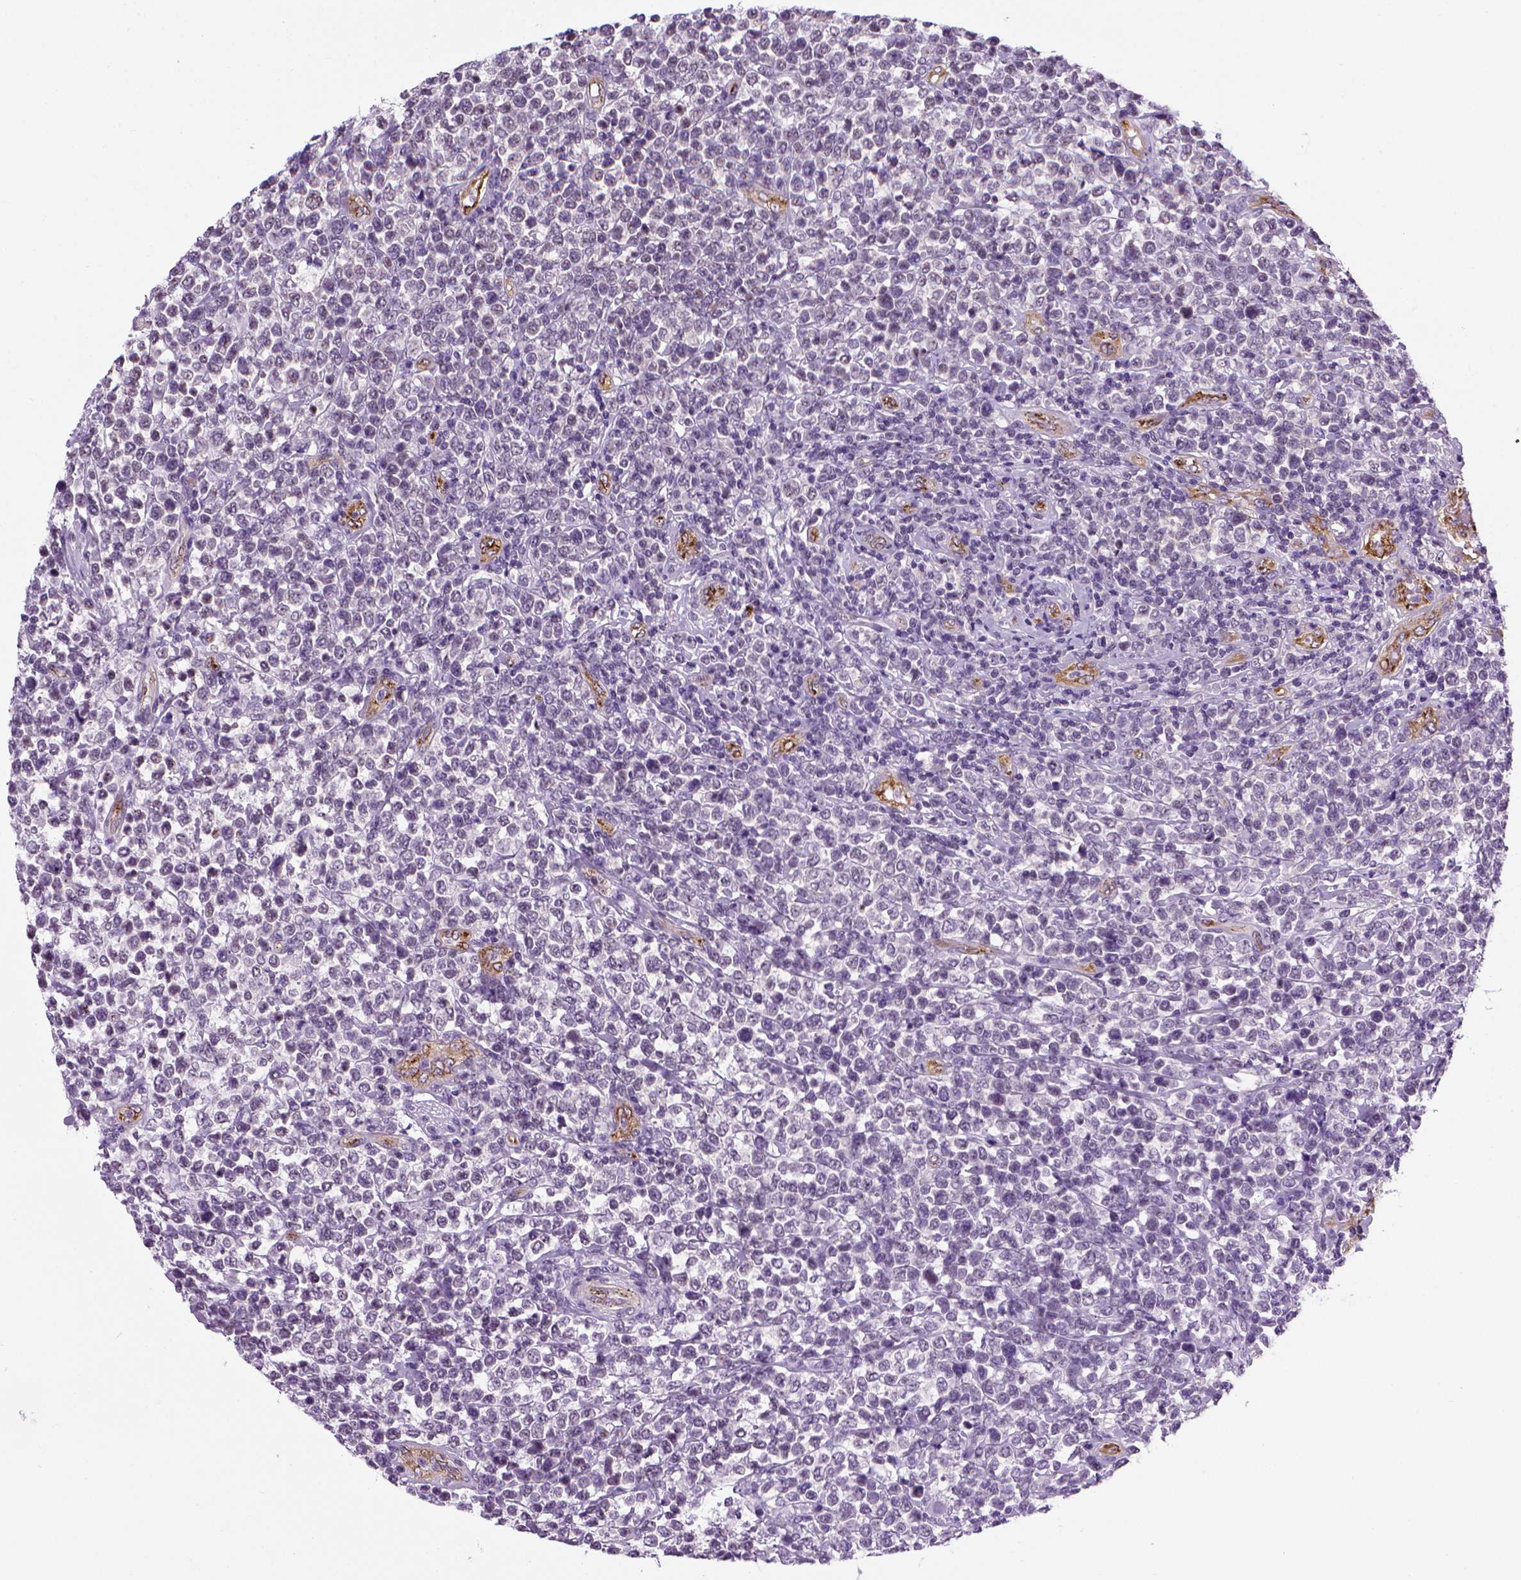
{"staining": {"intensity": "negative", "quantity": "none", "location": "none"}, "tissue": "lymphoma", "cell_type": "Tumor cells", "image_type": "cancer", "snomed": [{"axis": "morphology", "description": "Malignant lymphoma, non-Hodgkin's type, High grade"}, {"axis": "topography", "description": "Soft tissue"}], "caption": "The immunohistochemistry (IHC) image has no significant positivity in tumor cells of lymphoma tissue.", "gene": "VWF", "patient": {"sex": "female", "age": 56}}